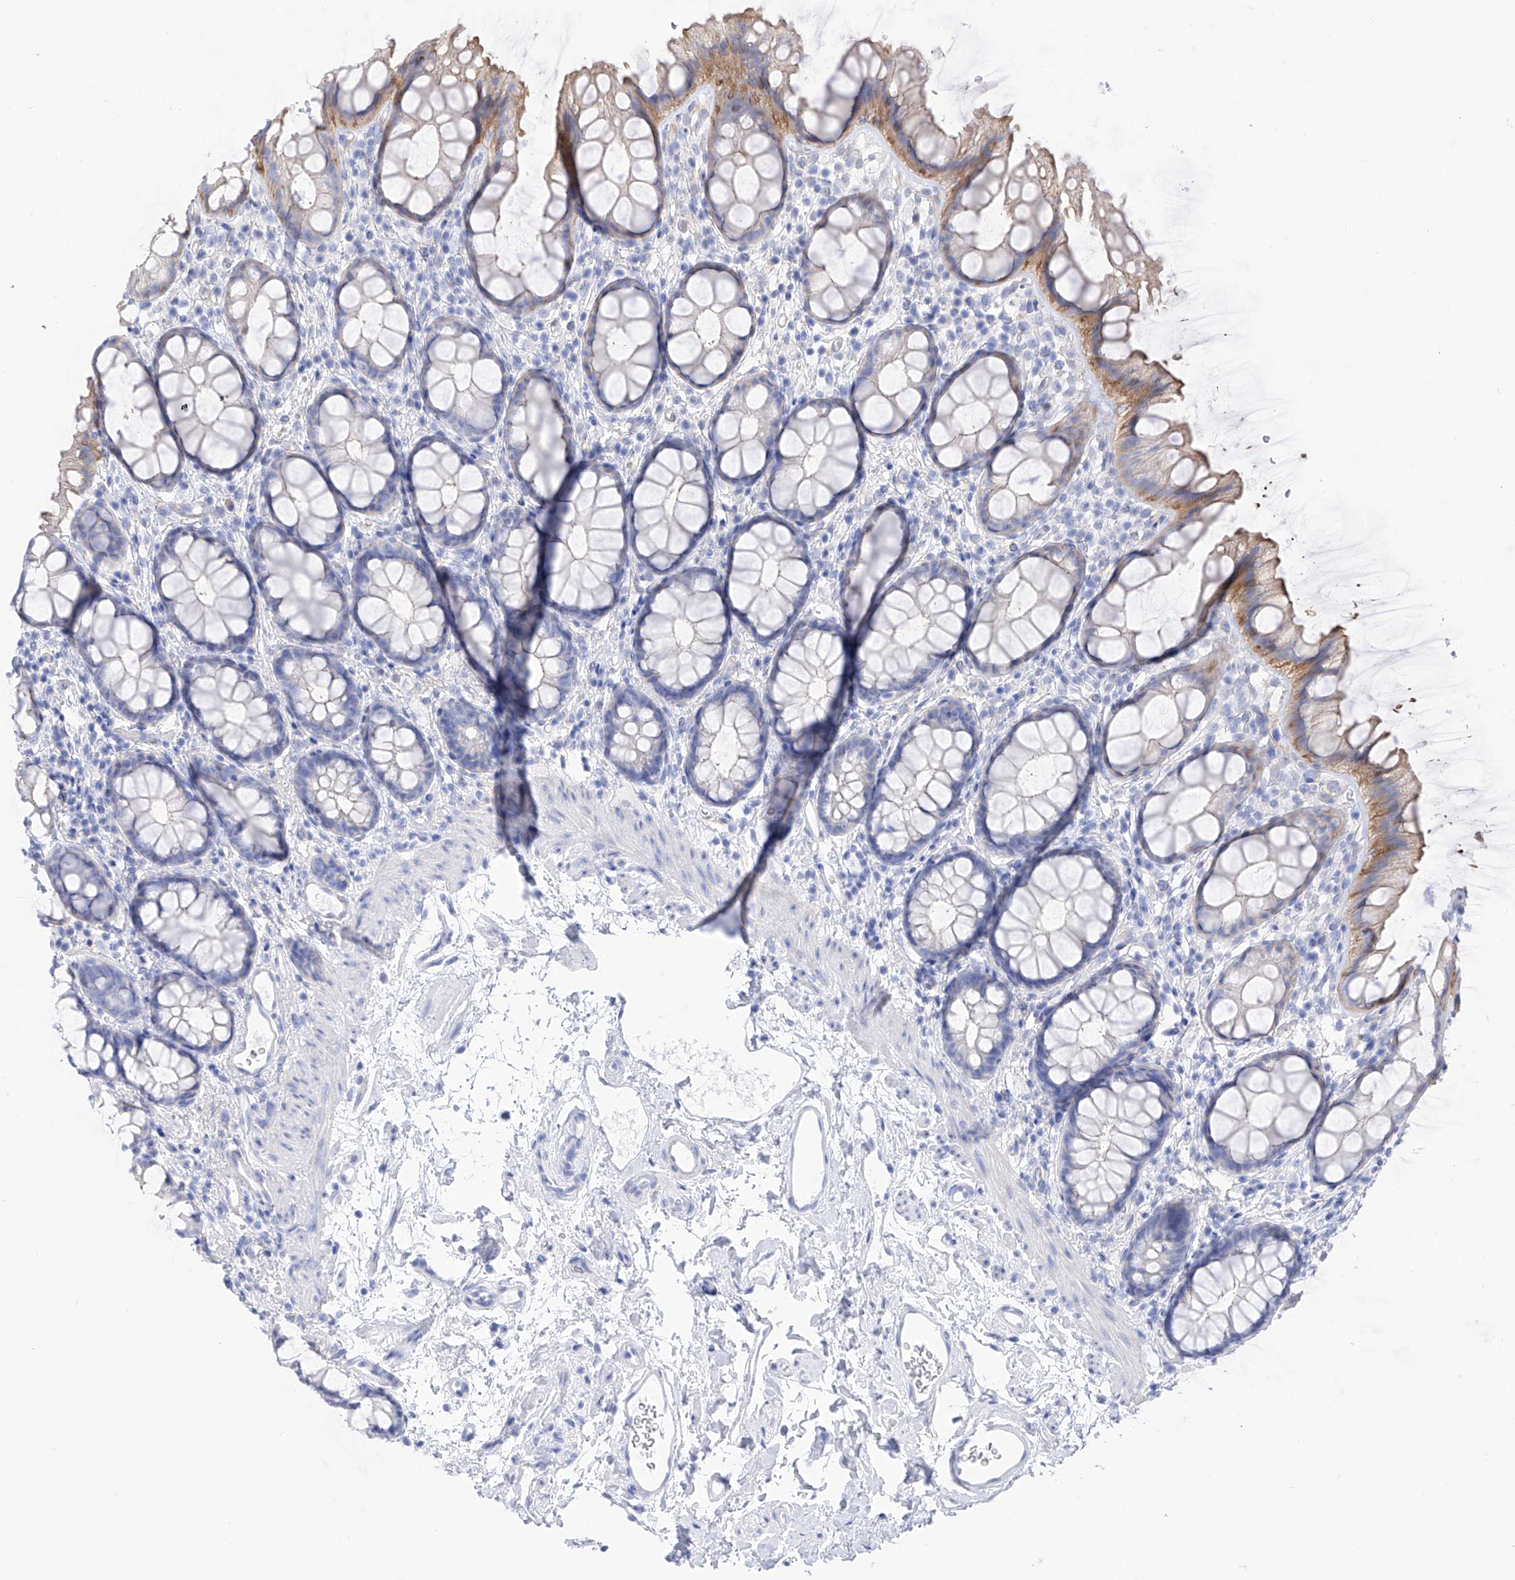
{"staining": {"intensity": "moderate", "quantity": "<25%", "location": "cytoplasmic/membranous"}, "tissue": "rectum", "cell_type": "Glandular cells", "image_type": "normal", "snomed": [{"axis": "morphology", "description": "Normal tissue, NOS"}, {"axis": "topography", "description": "Rectum"}], "caption": "A high-resolution micrograph shows immunohistochemistry staining of unremarkable rectum, which reveals moderate cytoplasmic/membranous positivity in about <25% of glandular cells.", "gene": "TRPC7", "patient": {"sex": "female", "age": 65}}